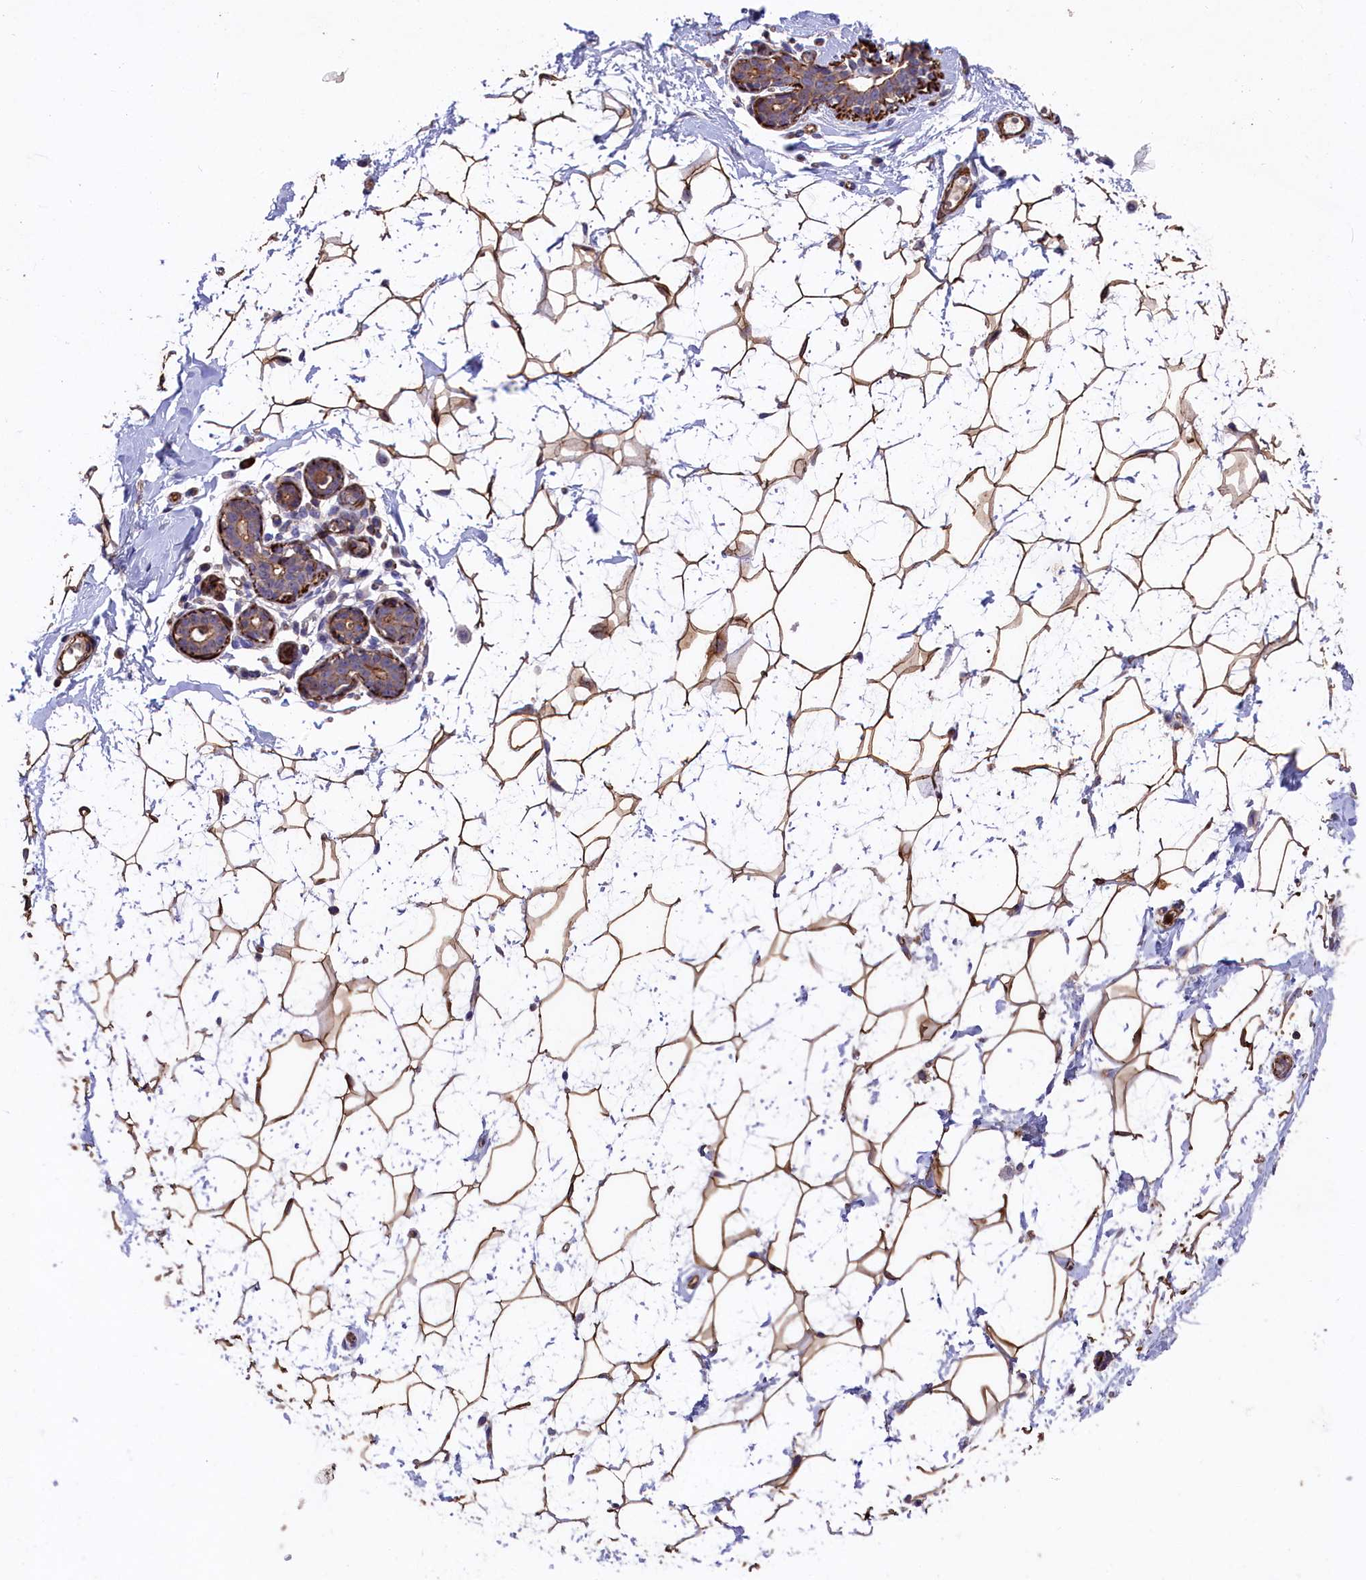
{"staining": {"intensity": "moderate", "quantity": ">75%", "location": "cytoplasmic/membranous"}, "tissue": "breast", "cell_type": "Adipocytes", "image_type": "normal", "snomed": [{"axis": "morphology", "description": "Normal tissue, NOS"}, {"axis": "morphology", "description": "Adenoma, NOS"}, {"axis": "topography", "description": "Breast"}], "caption": "Immunohistochemistry (IHC) of benign human breast reveals medium levels of moderate cytoplasmic/membranous staining in approximately >75% of adipocytes. The staining was performed using DAB (3,3'-diaminobenzidine) to visualize the protein expression in brown, while the nuclei were stained in blue with hematoxylin (Magnification: 20x).", "gene": "RAPSN", "patient": {"sex": "female", "age": 23}}